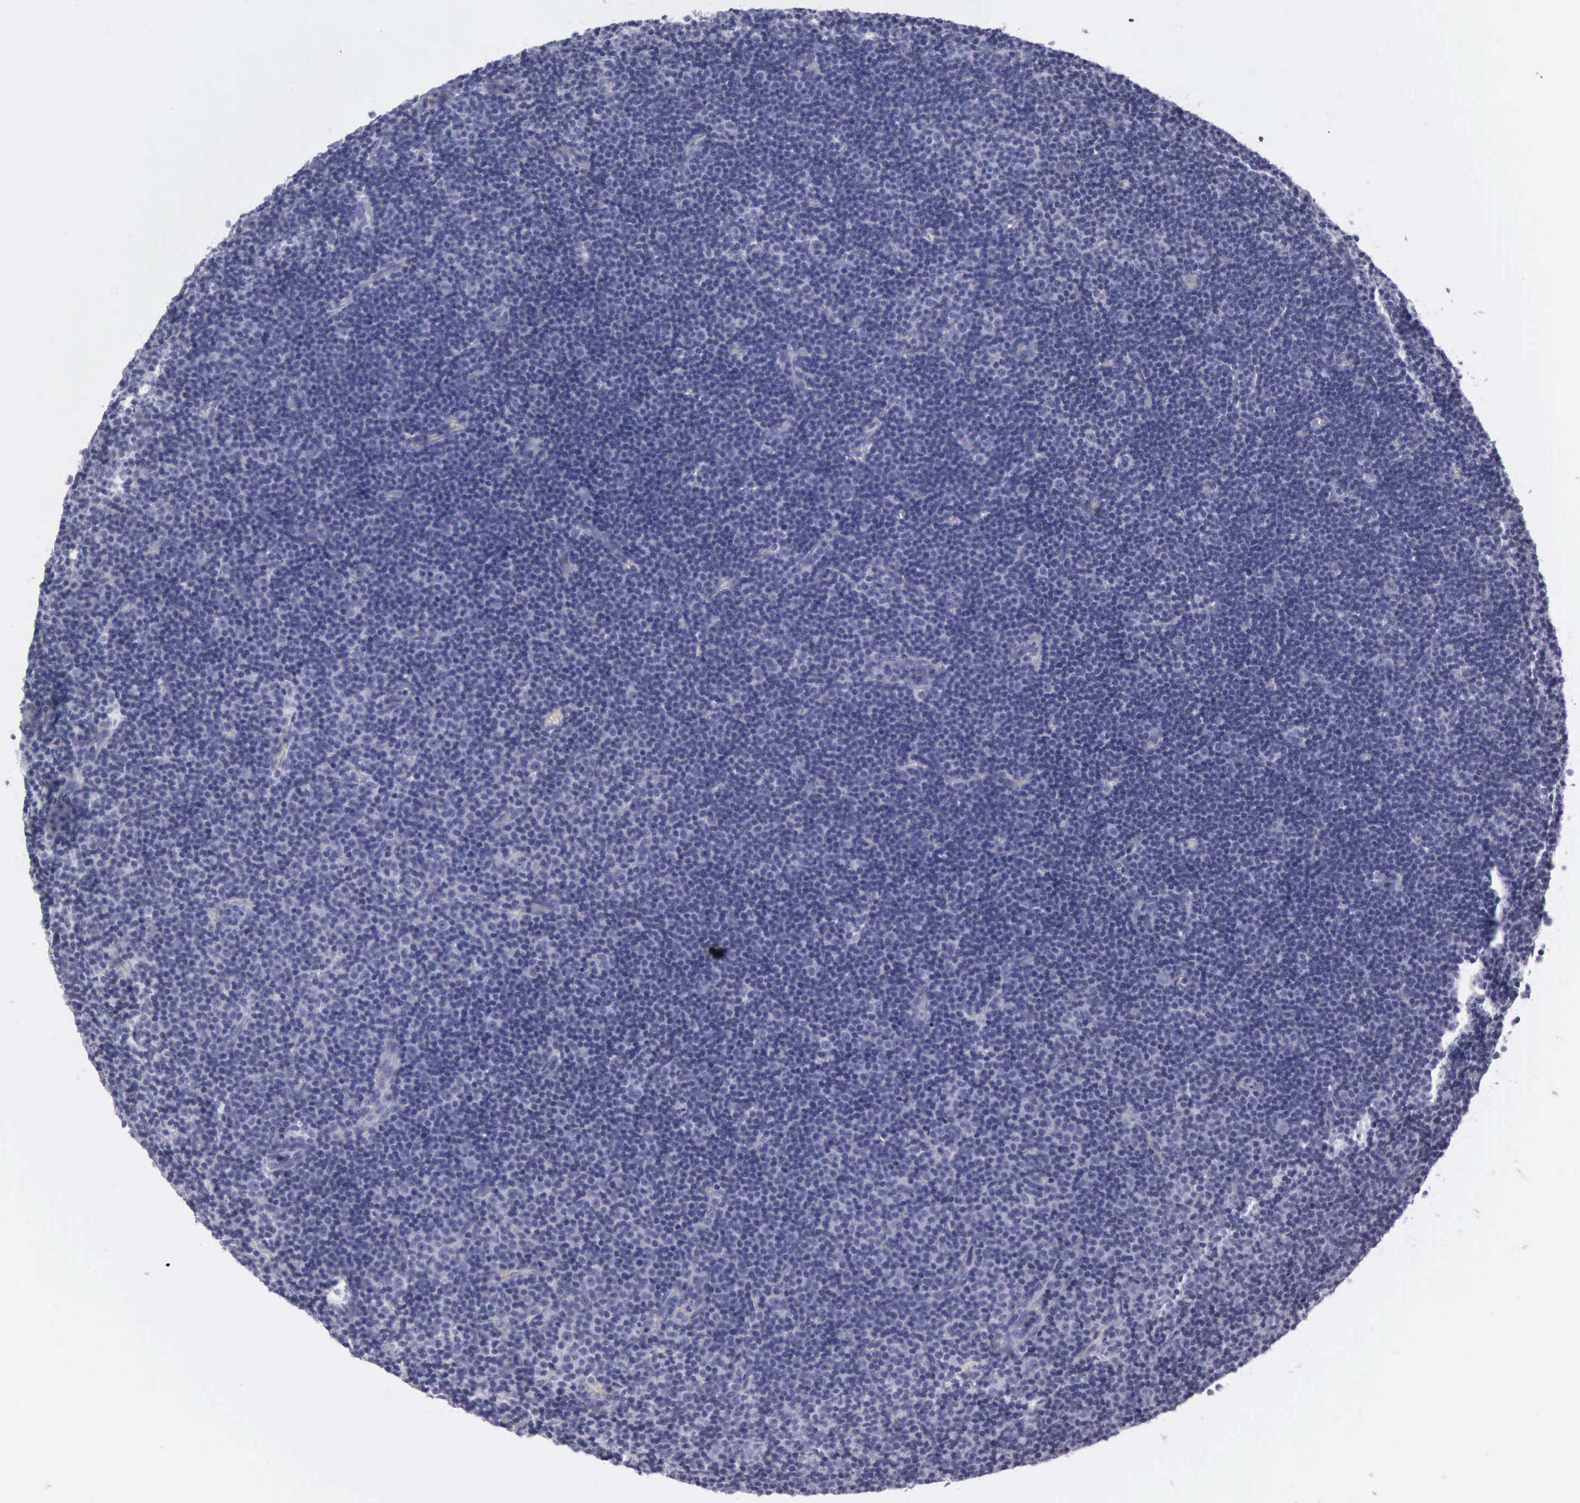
{"staining": {"intensity": "negative", "quantity": "none", "location": "none"}, "tissue": "lymphoma", "cell_type": "Tumor cells", "image_type": "cancer", "snomed": [{"axis": "morphology", "description": "Malignant lymphoma, non-Hodgkin's type, Low grade"}, {"axis": "topography", "description": "Lymph node"}], "caption": "Immunohistochemistry (IHC) image of lymphoma stained for a protein (brown), which displays no expression in tumor cells. The staining was performed using DAB (3,3'-diaminobenzidine) to visualize the protein expression in brown, while the nuclei were stained in blue with hematoxylin (Magnification: 20x).", "gene": "CDH2", "patient": {"sex": "male", "age": 57}}